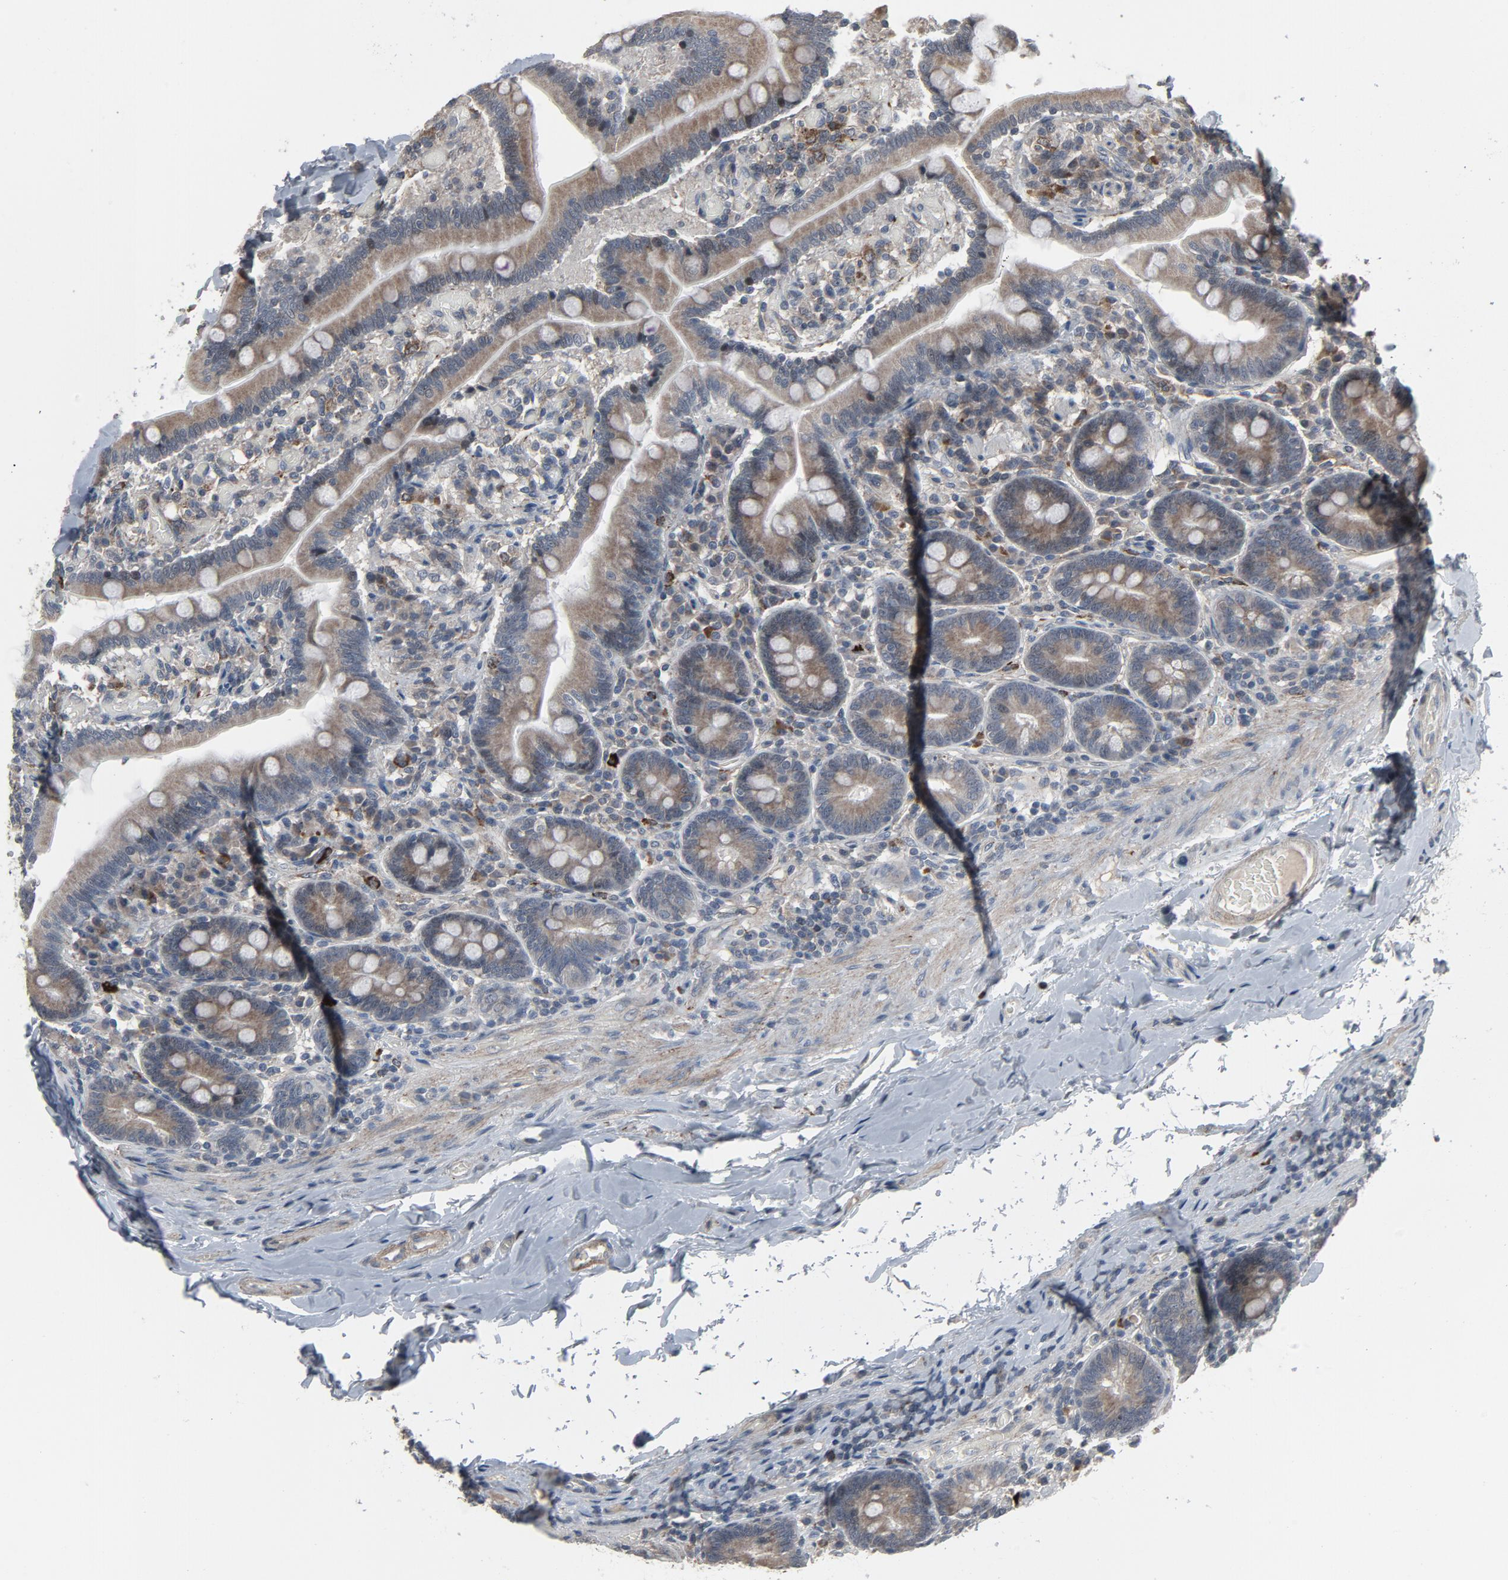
{"staining": {"intensity": "weak", "quantity": "<25%", "location": "cytoplasmic/membranous"}, "tissue": "duodenum", "cell_type": "Glandular cells", "image_type": "normal", "snomed": [{"axis": "morphology", "description": "Normal tissue, NOS"}, {"axis": "topography", "description": "Duodenum"}], "caption": "Immunohistochemistry histopathology image of unremarkable duodenum stained for a protein (brown), which exhibits no staining in glandular cells. (Stains: DAB immunohistochemistry with hematoxylin counter stain, Microscopy: brightfield microscopy at high magnification).", "gene": "PDZD4", "patient": {"sex": "male", "age": 66}}